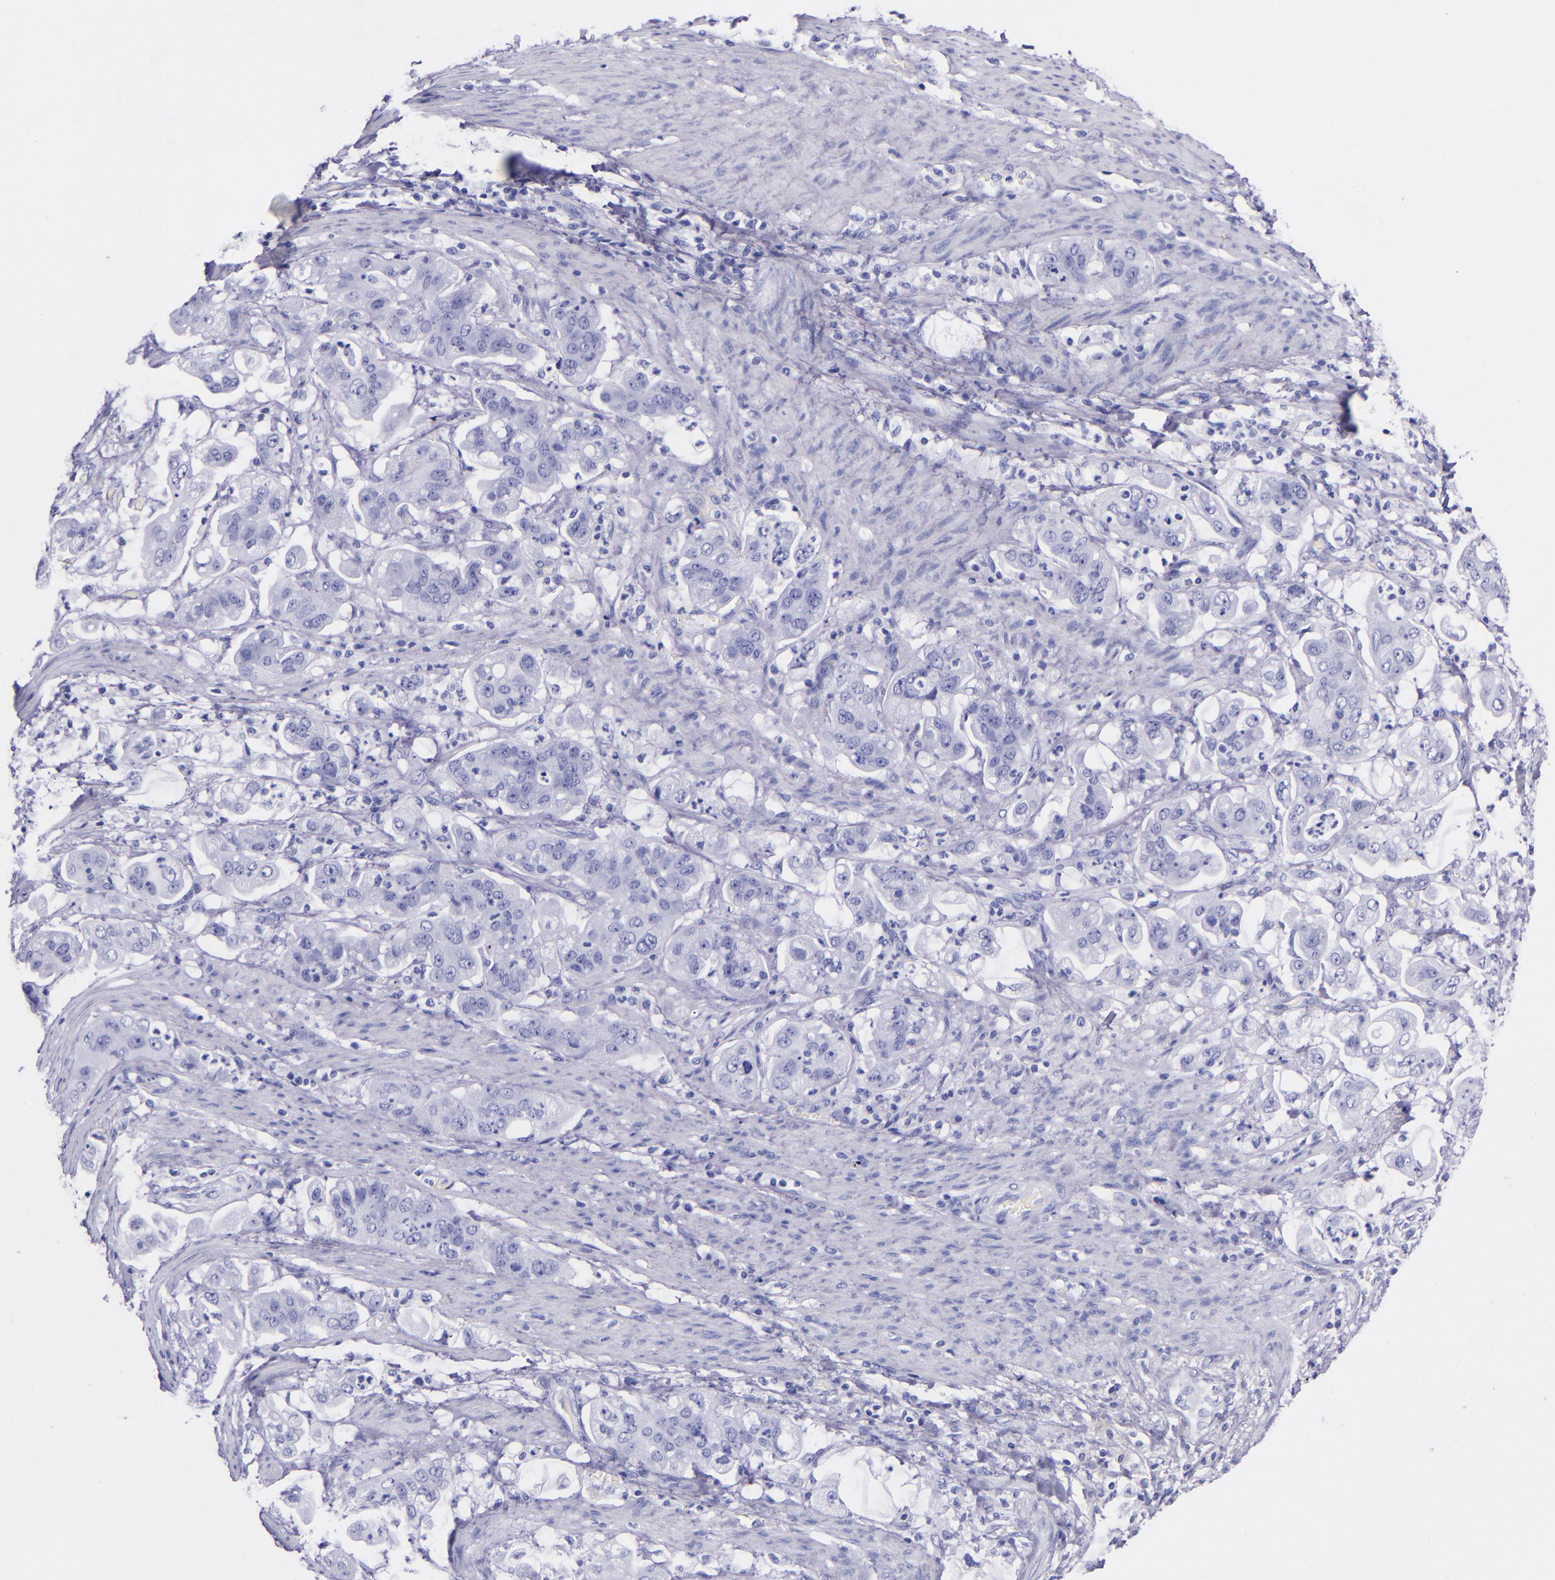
{"staining": {"intensity": "negative", "quantity": "none", "location": "none"}, "tissue": "stomach cancer", "cell_type": "Tumor cells", "image_type": "cancer", "snomed": [{"axis": "morphology", "description": "Adenocarcinoma, NOS"}, {"axis": "topography", "description": "Stomach"}], "caption": "High power microscopy histopathology image of an IHC micrograph of stomach cancer (adenocarcinoma), revealing no significant positivity in tumor cells.", "gene": "LAG3", "patient": {"sex": "male", "age": 62}}